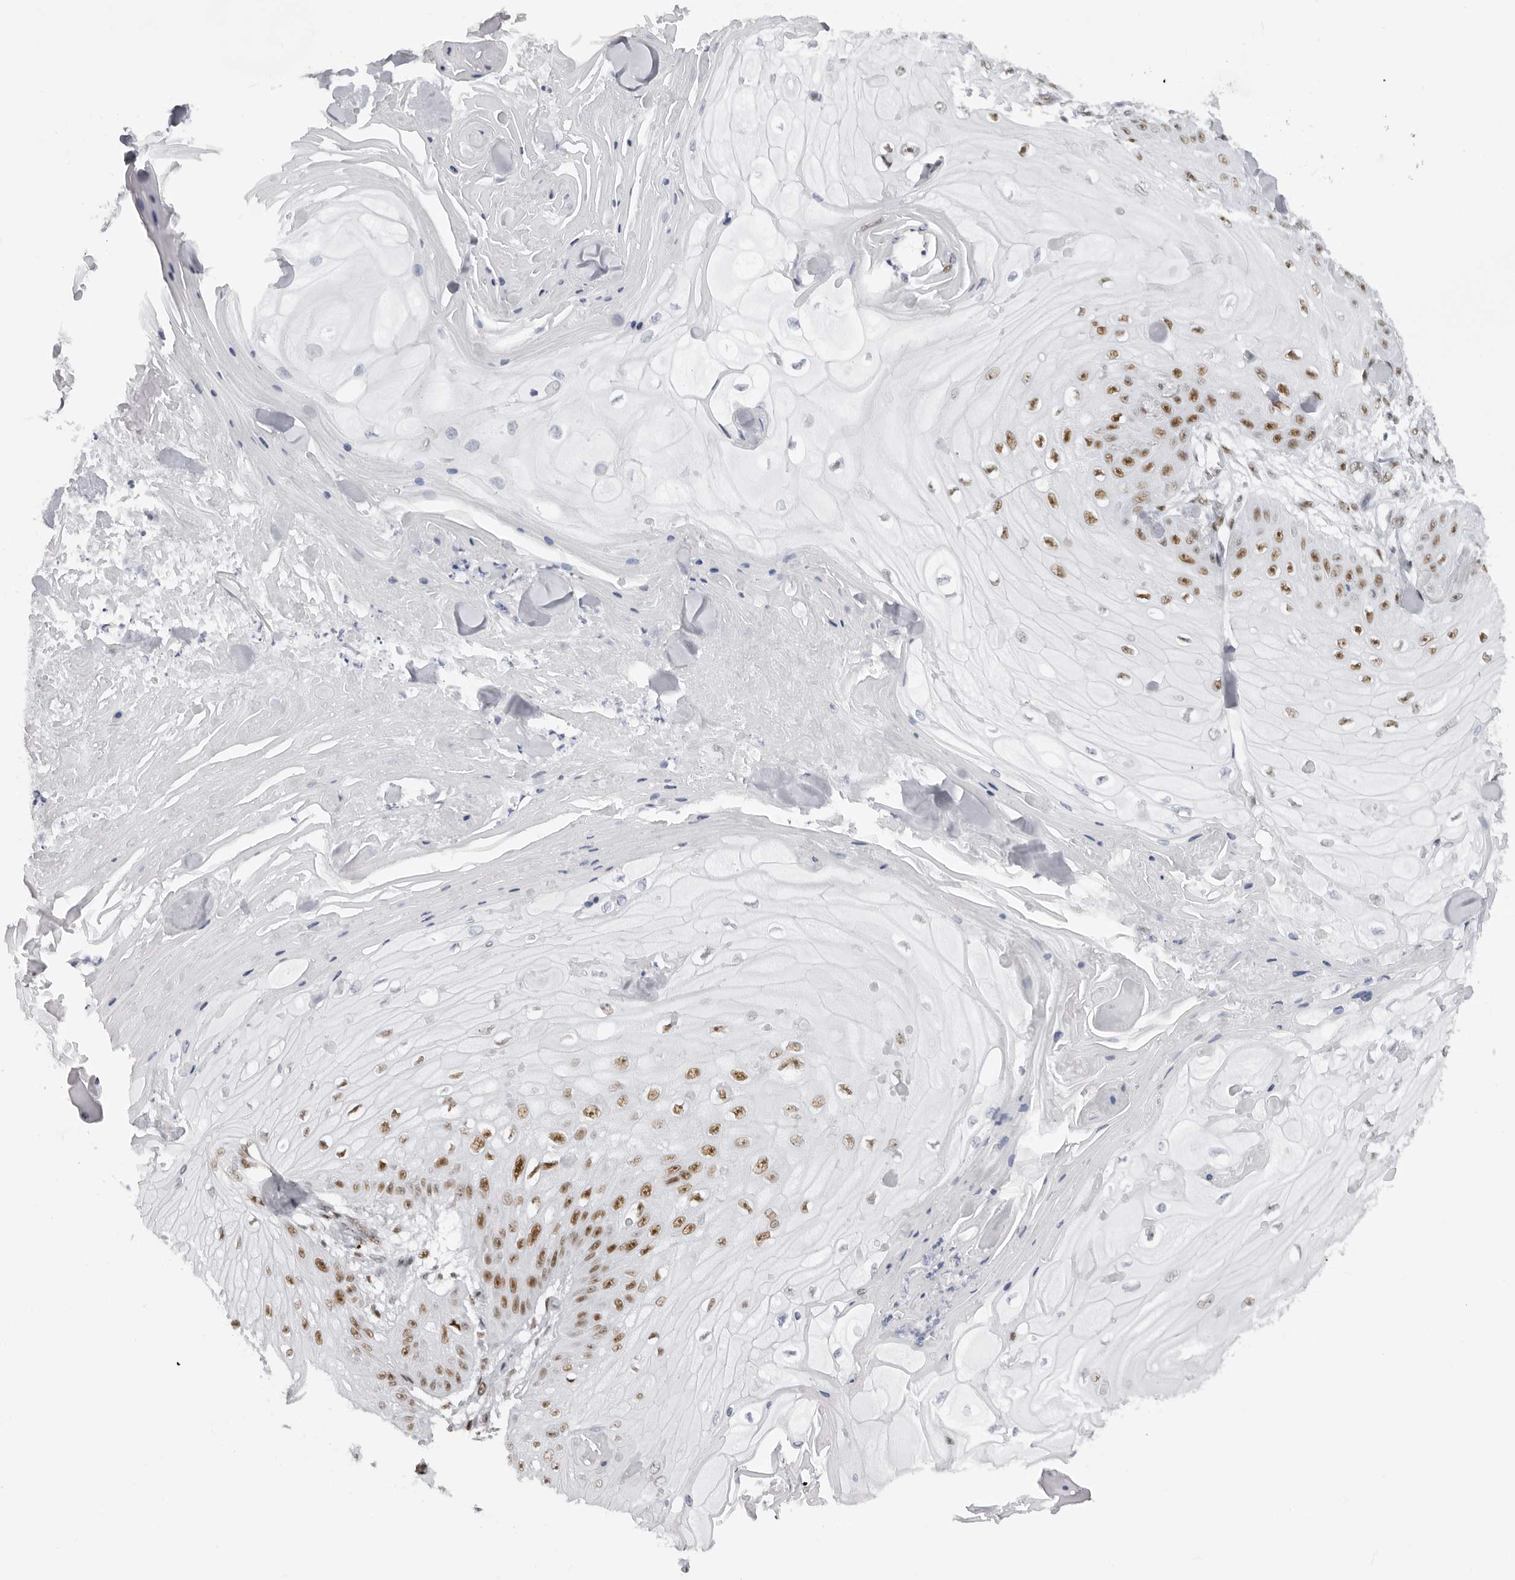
{"staining": {"intensity": "moderate", "quantity": ">75%", "location": "nuclear"}, "tissue": "skin cancer", "cell_type": "Tumor cells", "image_type": "cancer", "snomed": [{"axis": "morphology", "description": "Squamous cell carcinoma, NOS"}, {"axis": "topography", "description": "Skin"}], "caption": "High-magnification brightfield microscopy of skin squamous cell carcinoma stained with DAB (brown) and counterstained with hematoxylin (blue). tumor cells exhibit moderate nuclear staining is present in approximately>75% of cells.", "gene": "IRF2BP2", "patient": {"sex": "male", "age": 74}}